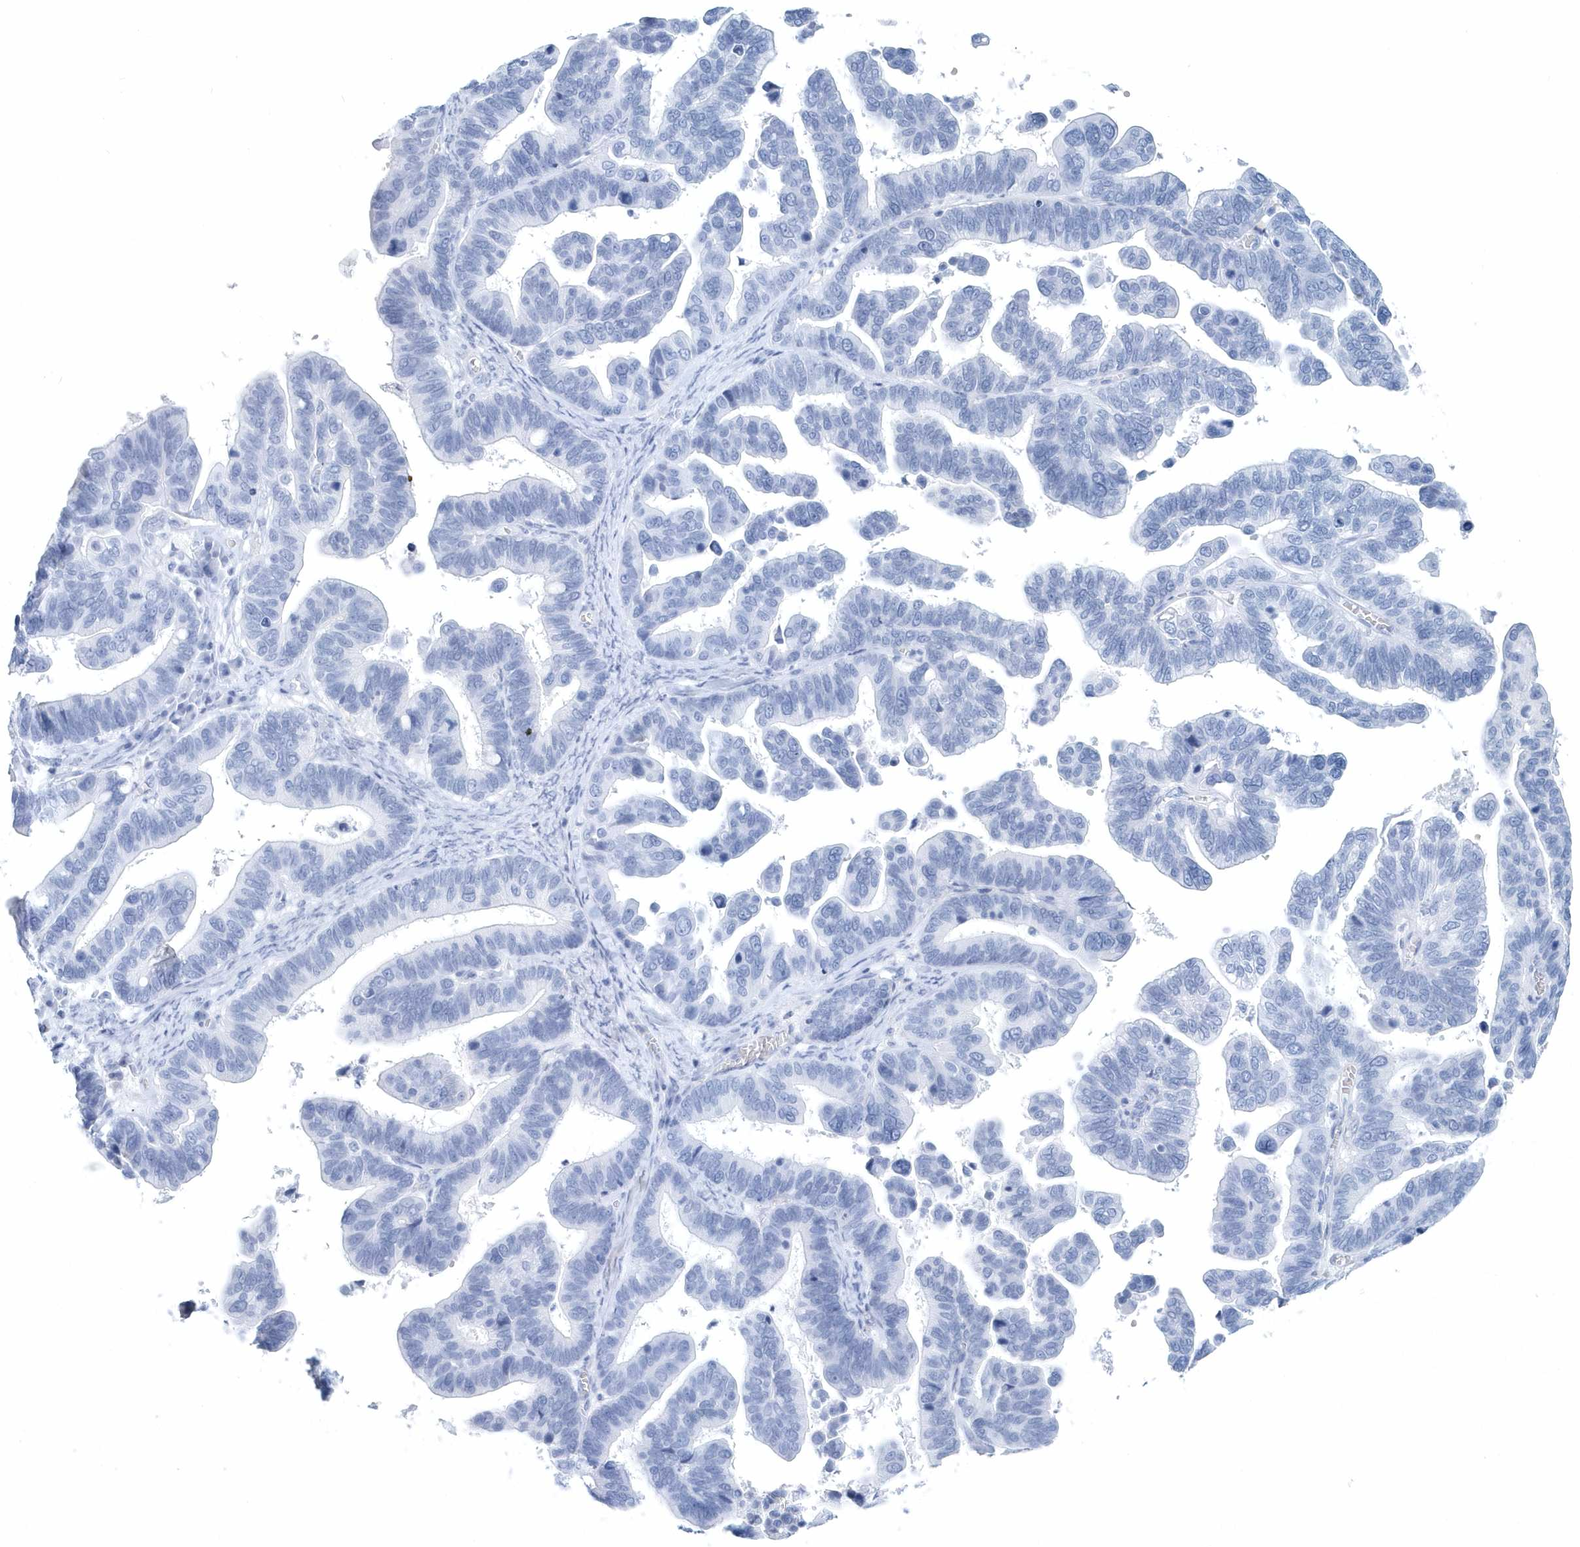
{"staining": {"intensity": "negative", "quantity": "none", "location": "none"}, "tissue": "ovarian cancer", "cell_type": "Tumor cells", "image_type": "cancer", "snomed": [{"axis": "morphology", "description": "Cystadenocarcinoma, serous, NOS"}, {"axis": "topography", "description": "Ovary"}], "caption": "Ovarian serous cystadenocarcinoma was stained to show a protein in brown. There is no significant positivity in tumor cells.", "gene": "PTPRO", "patient": {"sex": "female", "age": 56}}